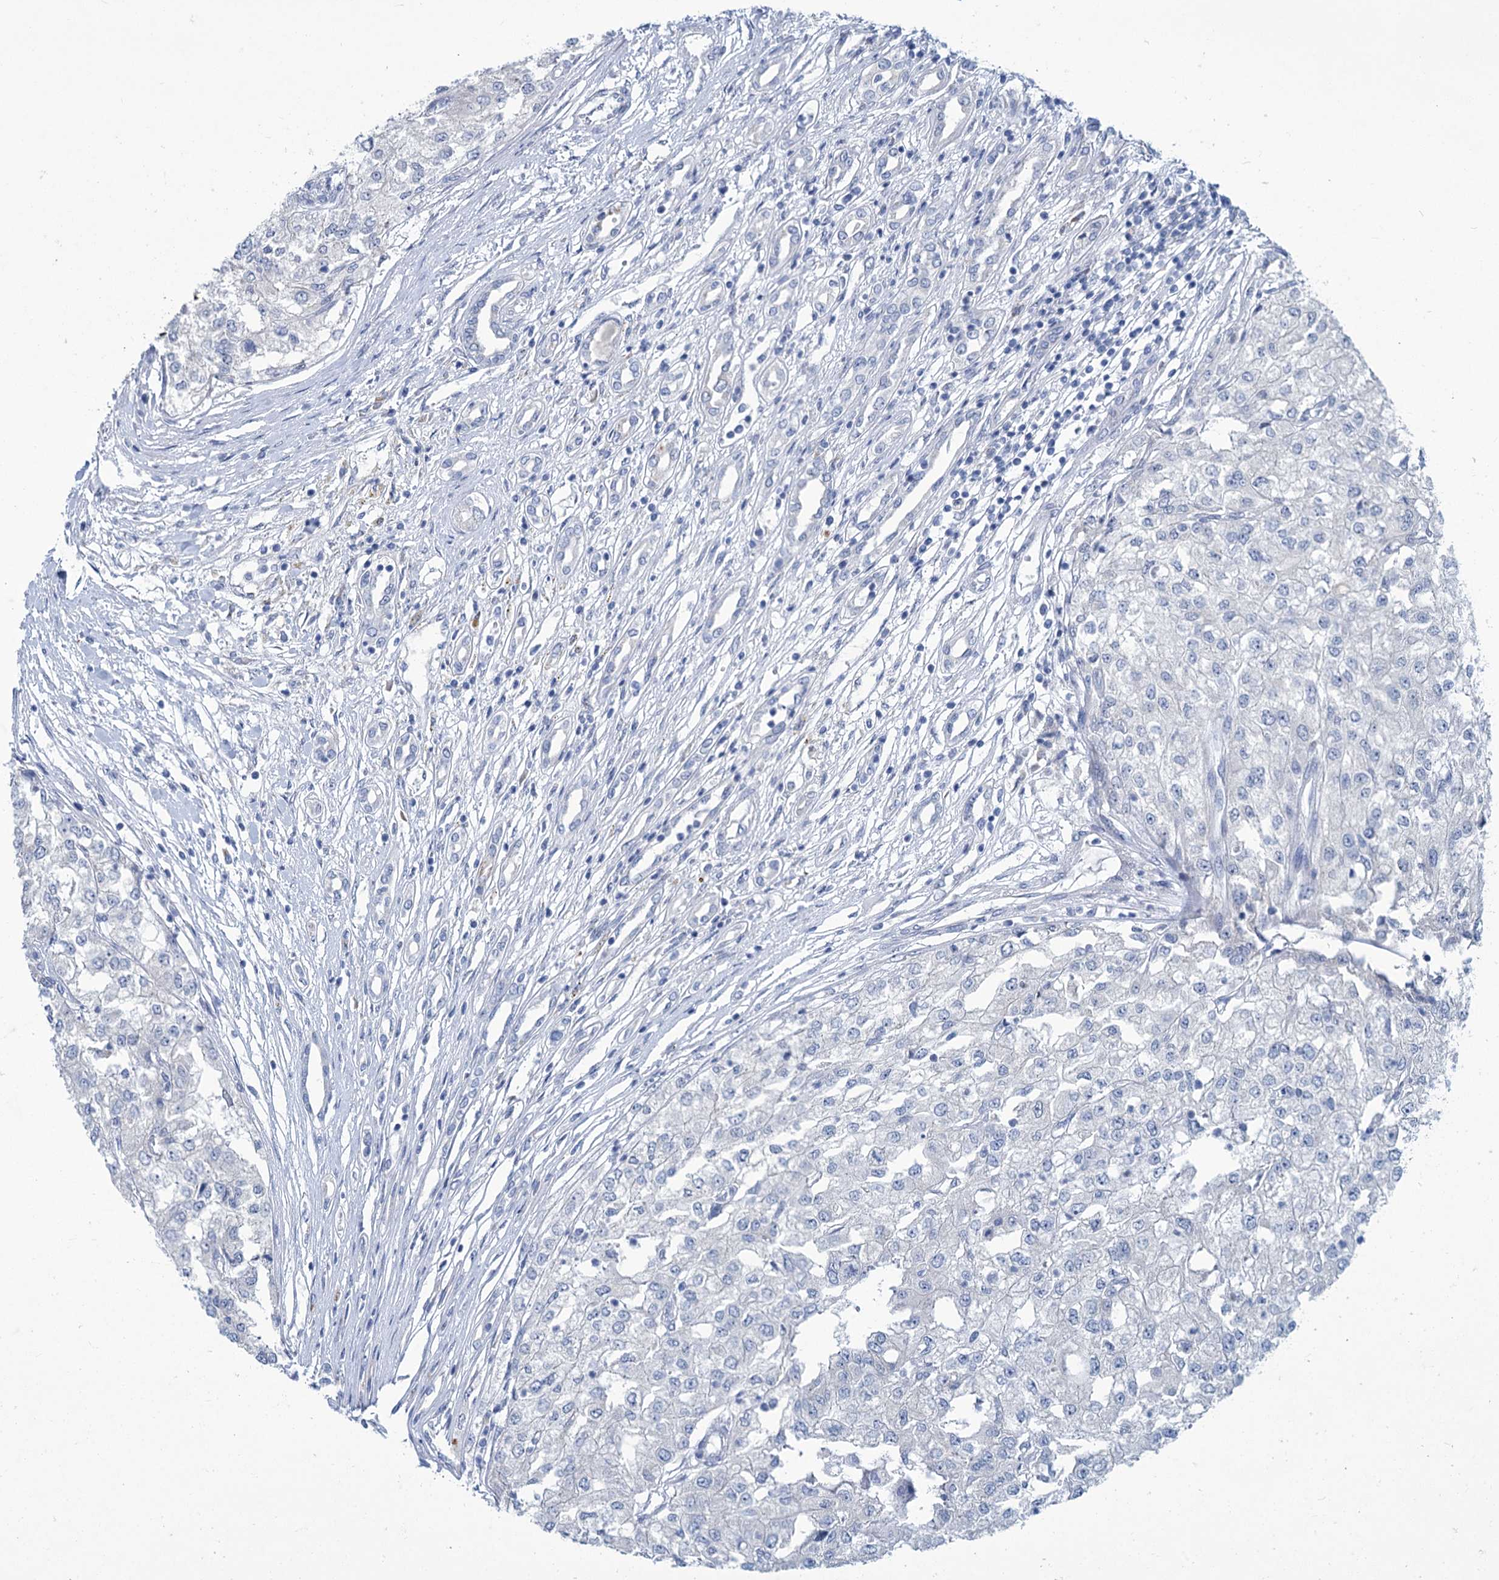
{"staining": {"intensity": "negative", "quantity": "none", "location": "none"}, "tissue": "renal cancer", "cell_type": "Tumor cells", "image_type": "cancer", "snomed": [{"axis": "morphology", "description": "Adenocarcinoma, NOS"}, {"axis": "topography", "description": "Kidney"}], "caption": "There is no significant positivity in tumor cells of renal adenocarcinoma. (Stains: DAB IHC with hematoxylin counter stain, Microscopy: brightfield microscopy at high magnification).", "gene": "NEU3", "patient": {"sex": "female", "age": 54}}